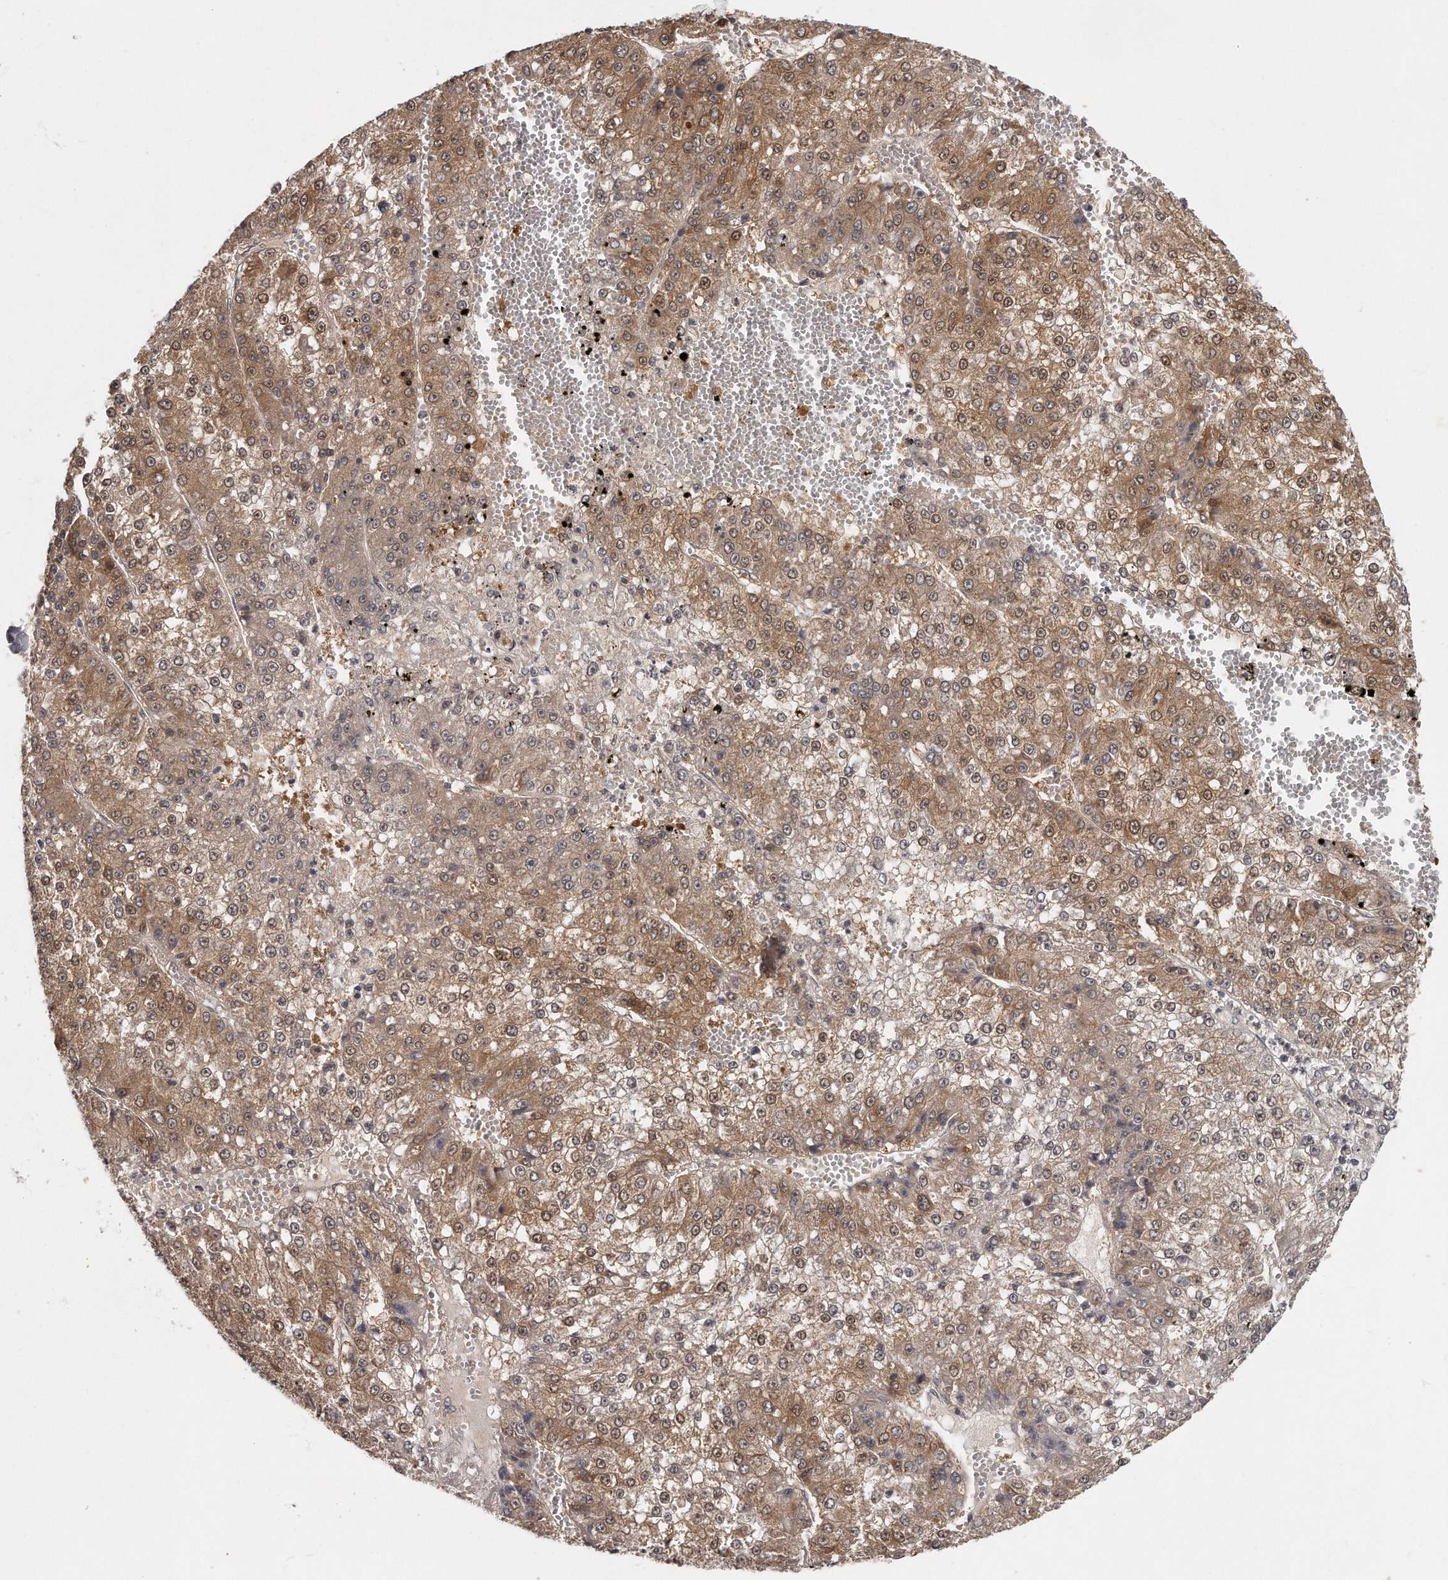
{"staining": {"intensity": "strong", "quantity": ">75%", "location": "cytoplasmic/membranous,nuclear"}, "tissue": "liver cancer", "cell_type": "Tumor cells", "image_type": "cancer", "snomed": [{"axis": "morphology", "description": "Carcinoma, Hepatocellular, NOS"}, {"axis": "topography", "description": "Liver"}], "caption": "This photomicrograph exhibits IHC staining of liver cancer, with high strong cytoplasmic/membranous and nuclear positivity in approximately >75% of tumor cells.", "gene": "GGCT", "patient": {"sex": "female", "age": 73}}